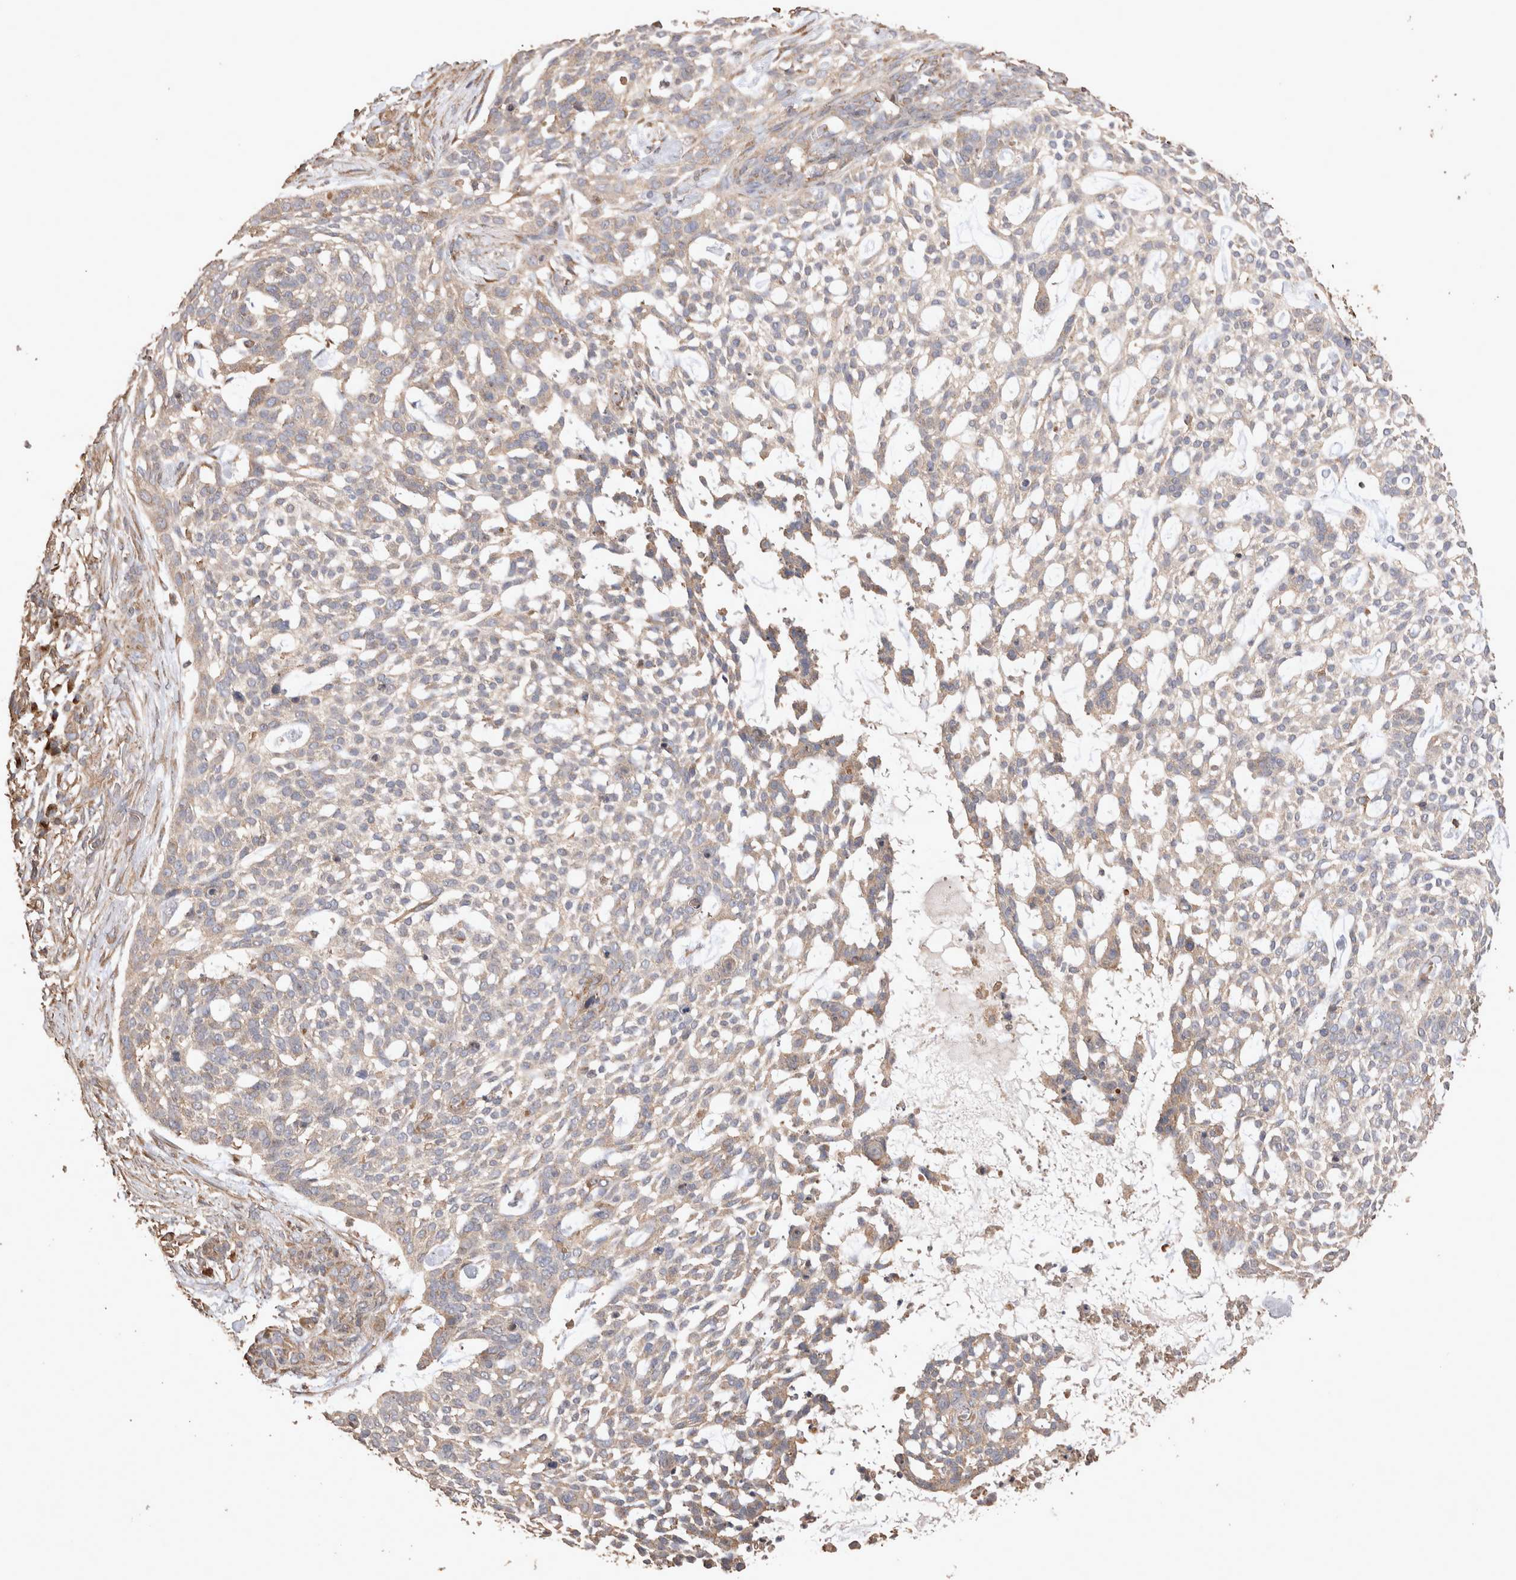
{"staining": {"intensity": "weak", "quantity": "25%-75%", "location": "cytoplasmic/membranous"}, "tissue": "skin cancer", "cell_type": "Tumor cells", "image_type": "cancer", "snomed": [{"axis": "morphology", "description": "Basal cell carcinoma"}, {"axis": "topography", "description": "Skin"}], "caption": "This image shows immunohistochemistry (IHC) staining of skin cancer (basal cell carcinoma), with low weak cytoplasmic/membranous expression in about 25%-75% of tumor cells.", "gene": "SNX31", "patient": {"sex": "female", "age": 64}}